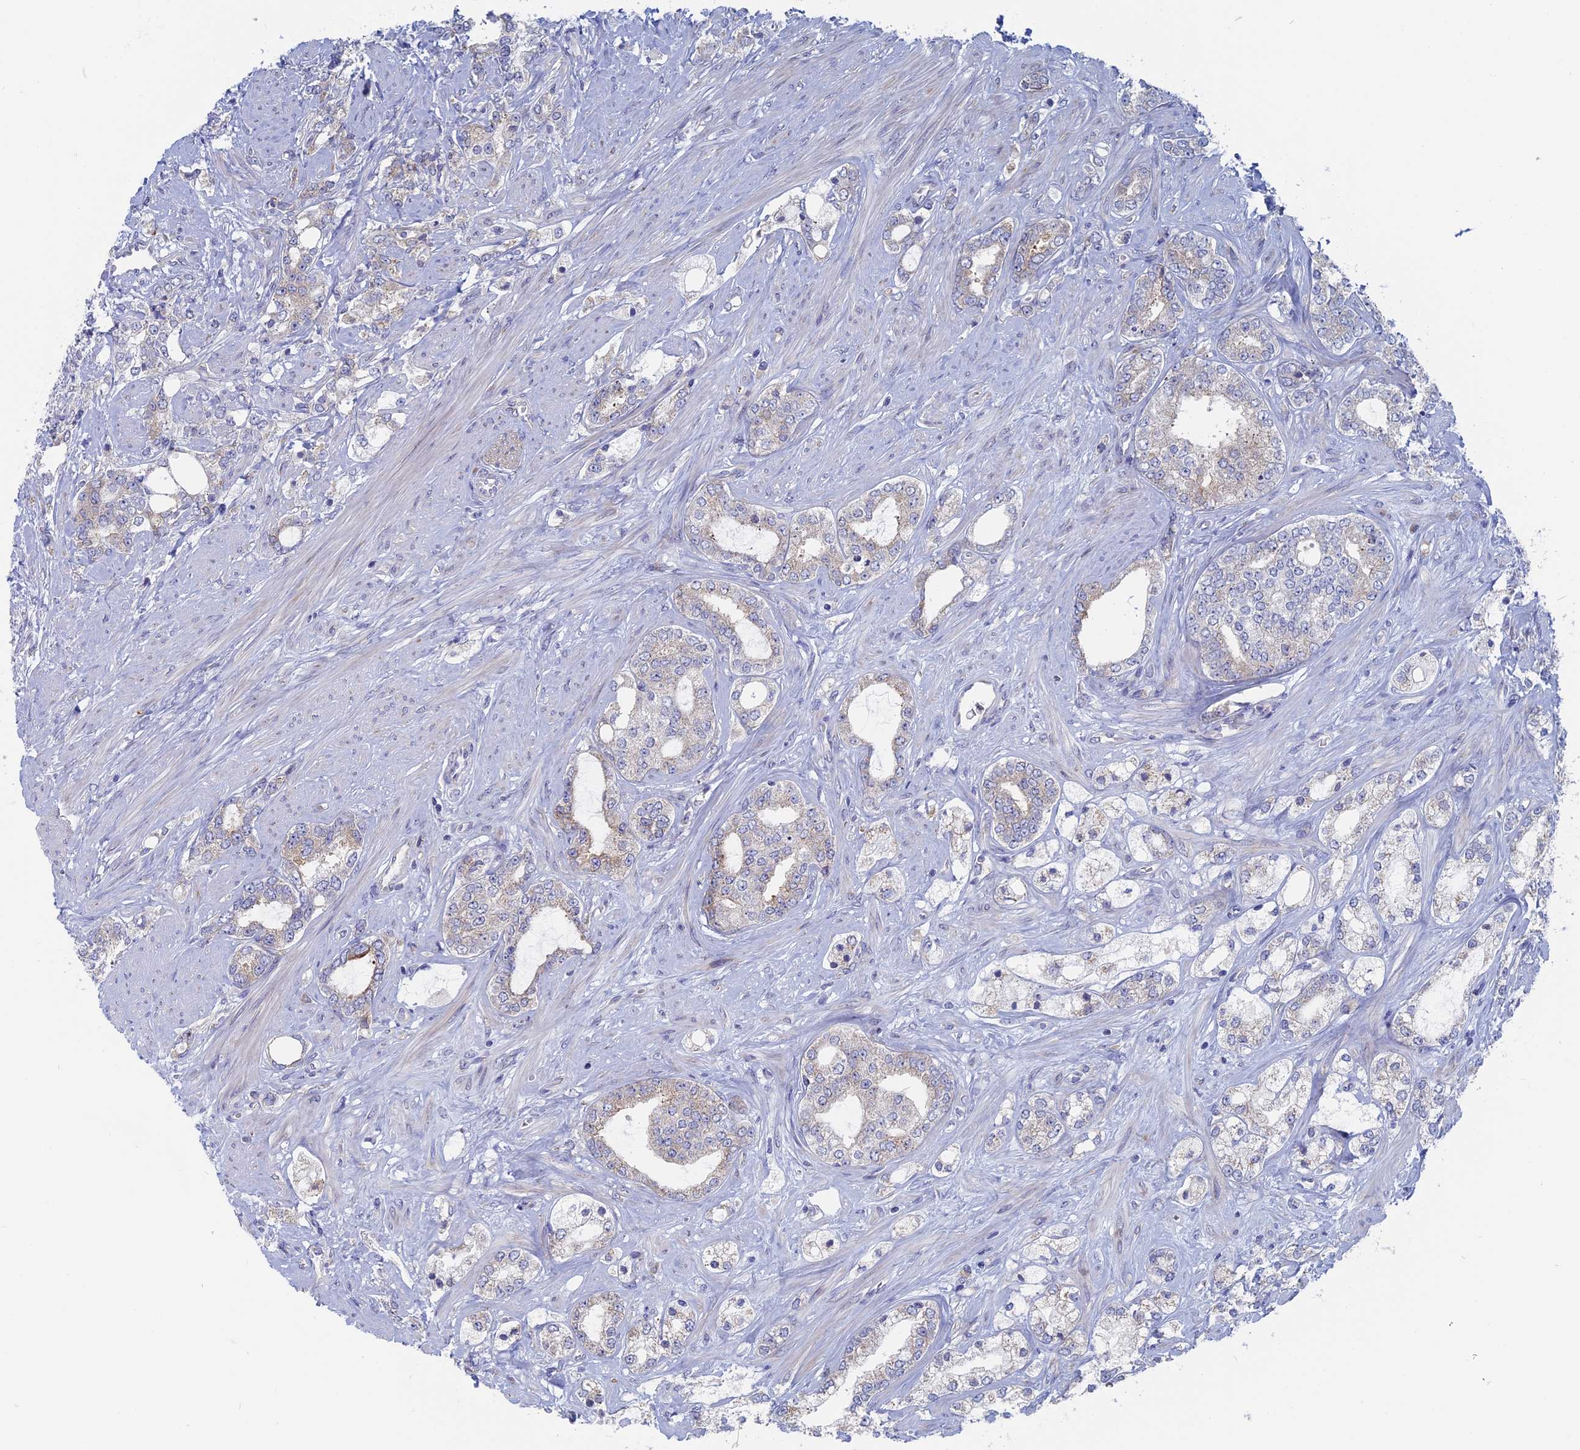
{"staining": {"intensity": "moderate", "quantity": "25%-75%", "location": "cytoplasmic/membranous"}, "tissue": "prostate cancer", "cell_type": "Tumor cells", "image_type": "cancer", "snomed": [{"axis": "morphology", "description": "Adenocarcinoma, High grade"}, {"axis": "topography", "description": "Prostate"}], "caption": "Tumor cells demonstrate moderate cytoplasmic/membranous positivity in about 25%-75% of cells in prostate cancer.", "gene": "TBC1D30", "patient": {"sex": "male", "age": 64}}